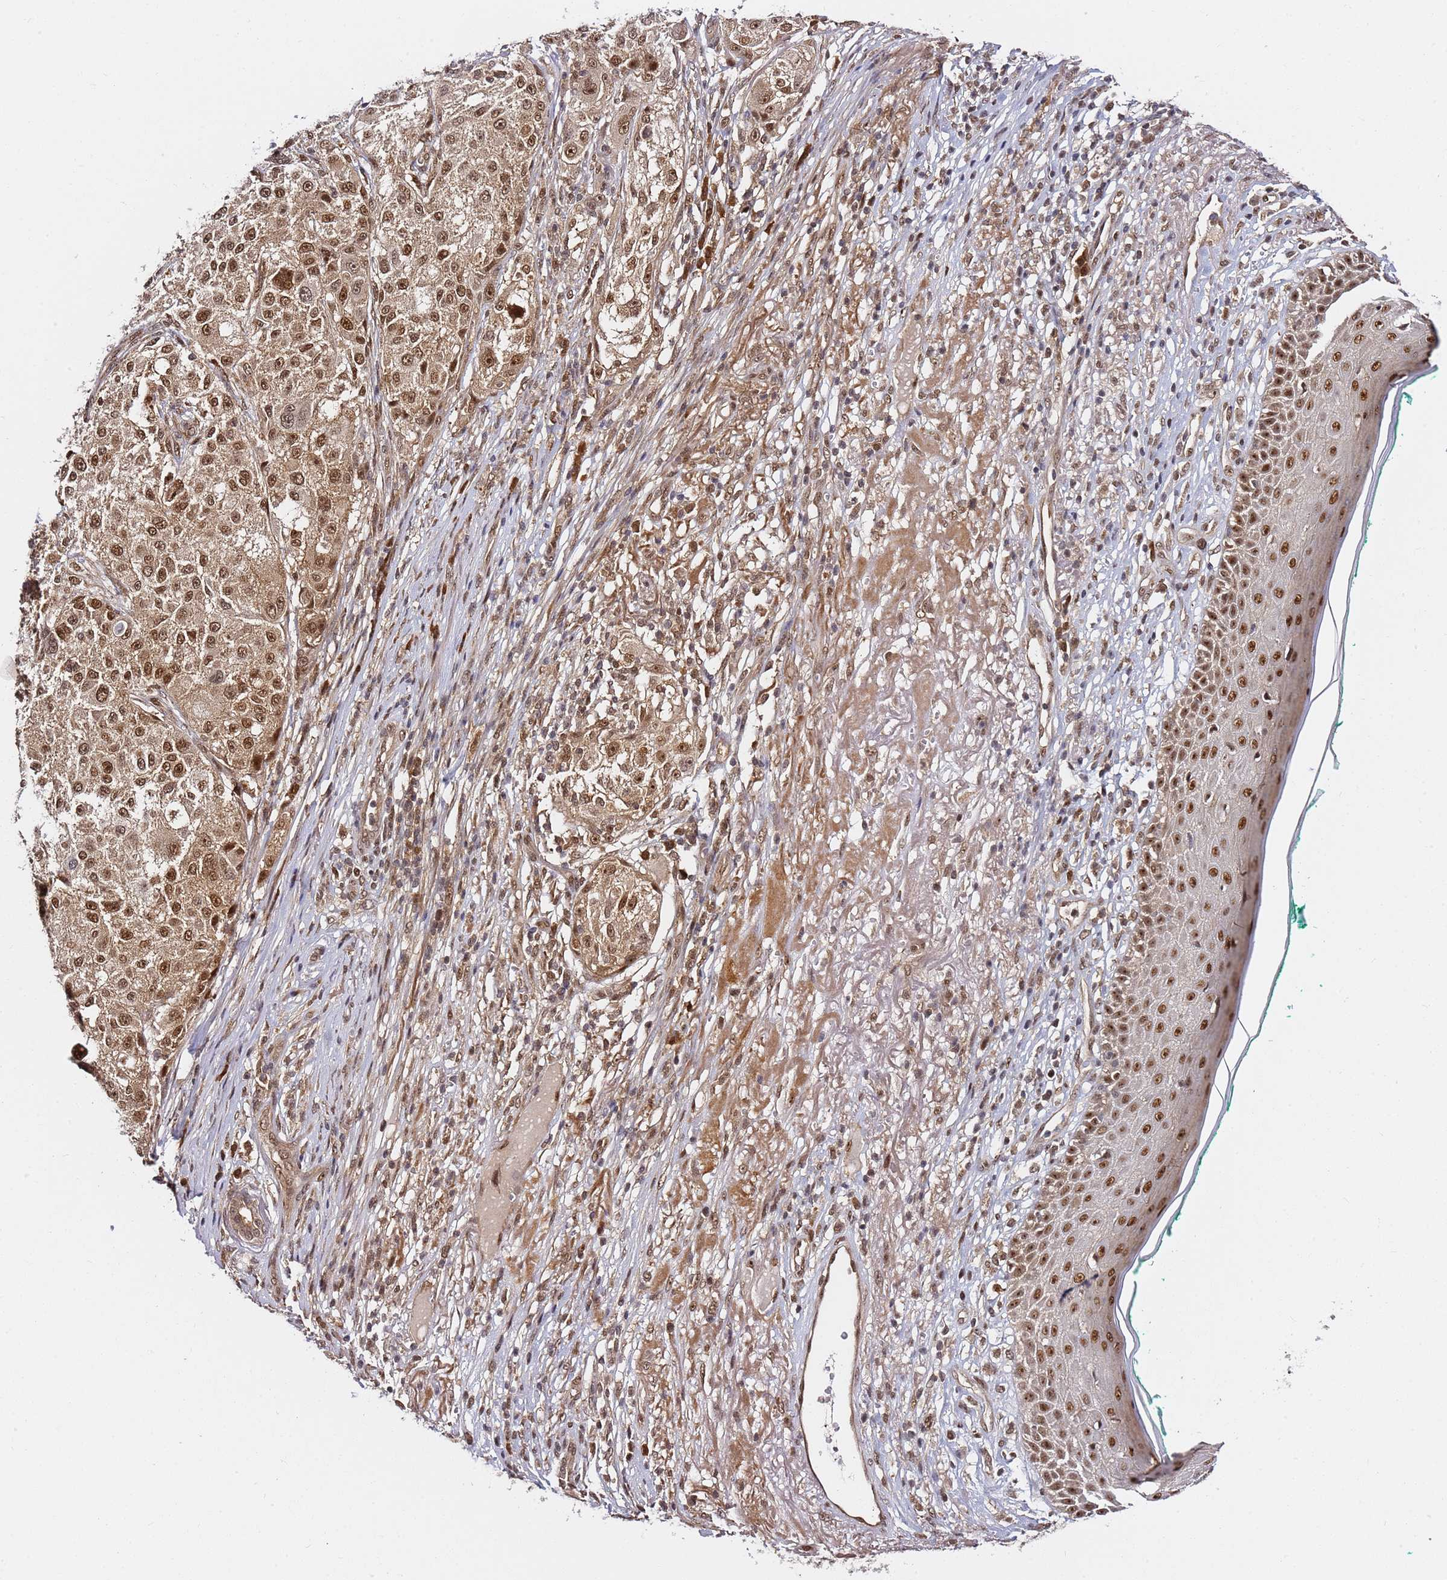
{"staining": {"intensity": "moderate", "quantity": ">75%", "location": "cytoplasmic/membranous,nuclear"}, "tissue": "melanoma", "cell_type": "Tumor cells", "image_type": "cancer", "snomed": [{"axis": "morphology", "description": "Necrosis, NOS"}, {"axis": "morphology", "description": "Malignant melanoma, NOS"}, {"axis": "topography", "description": "Skin"}], "caption": "This image reveals immunohistochemistry staining of melanoma, with medium moderate cytoplasmic/membranous and nuclear expression in approximately >75% of tumor cells.", "gene": "RGS18", "patient": {"sex": "female", "age": 87}}